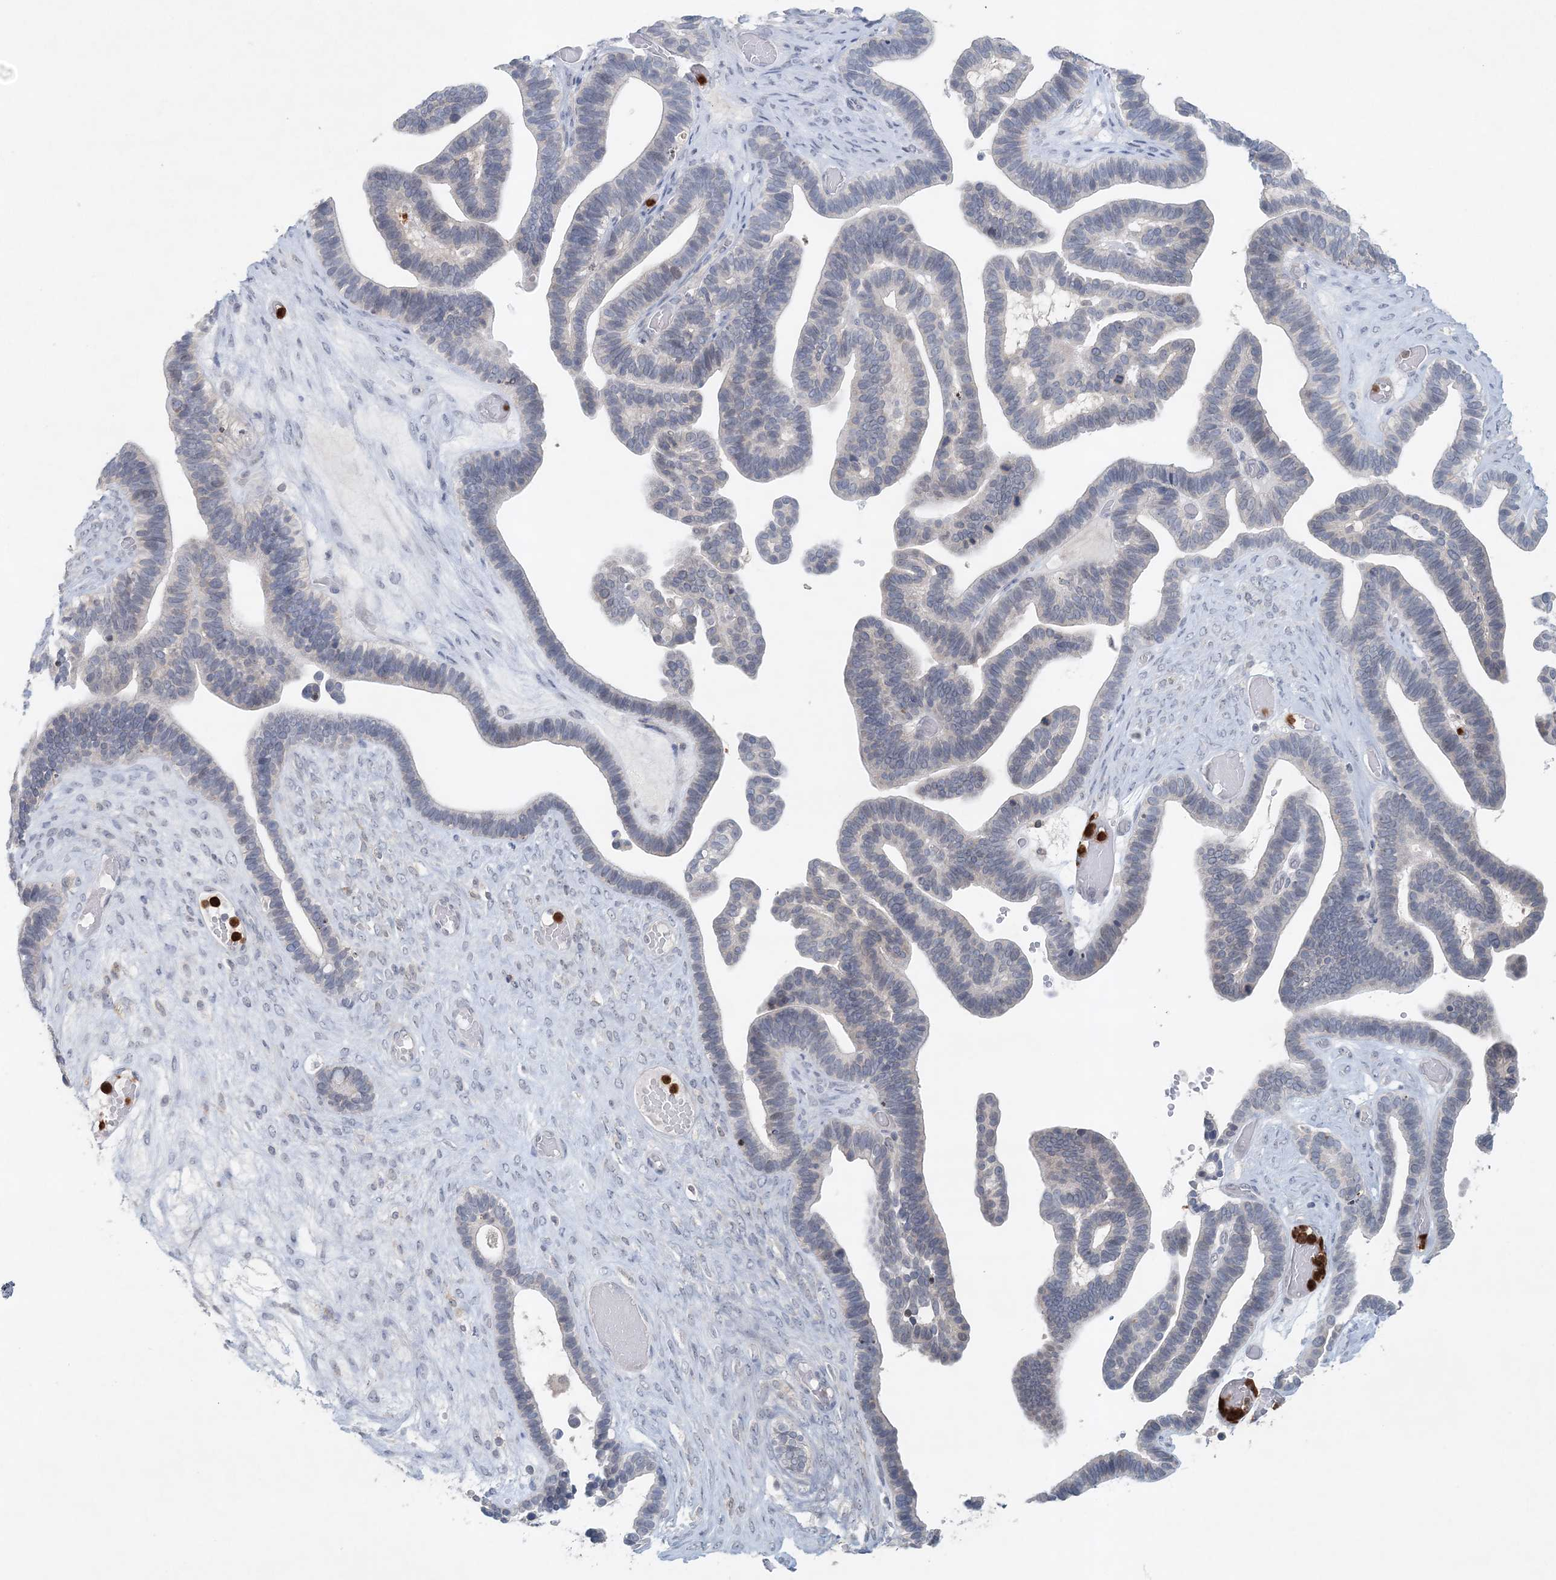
{"staining": {"intensity": "negative", "quantity": "none", "location": "none"}, "tissue": "ovarian cancer", "cell_type": "Tumor cells", "image_type": "cancer", "snomed": [{"axis": "morphology", "description": "Cystadenocarcinoma, serous, NOS"}, {"axis": "topography", "description": "Ovary"}], "caption": "Serous cystadenocarcinoma (ovarian) was stained to show a protein in brown. There is no significant expression in tumor cells.", "gene": "NUP54", "patient": {"sex": "female", "age": 56}}